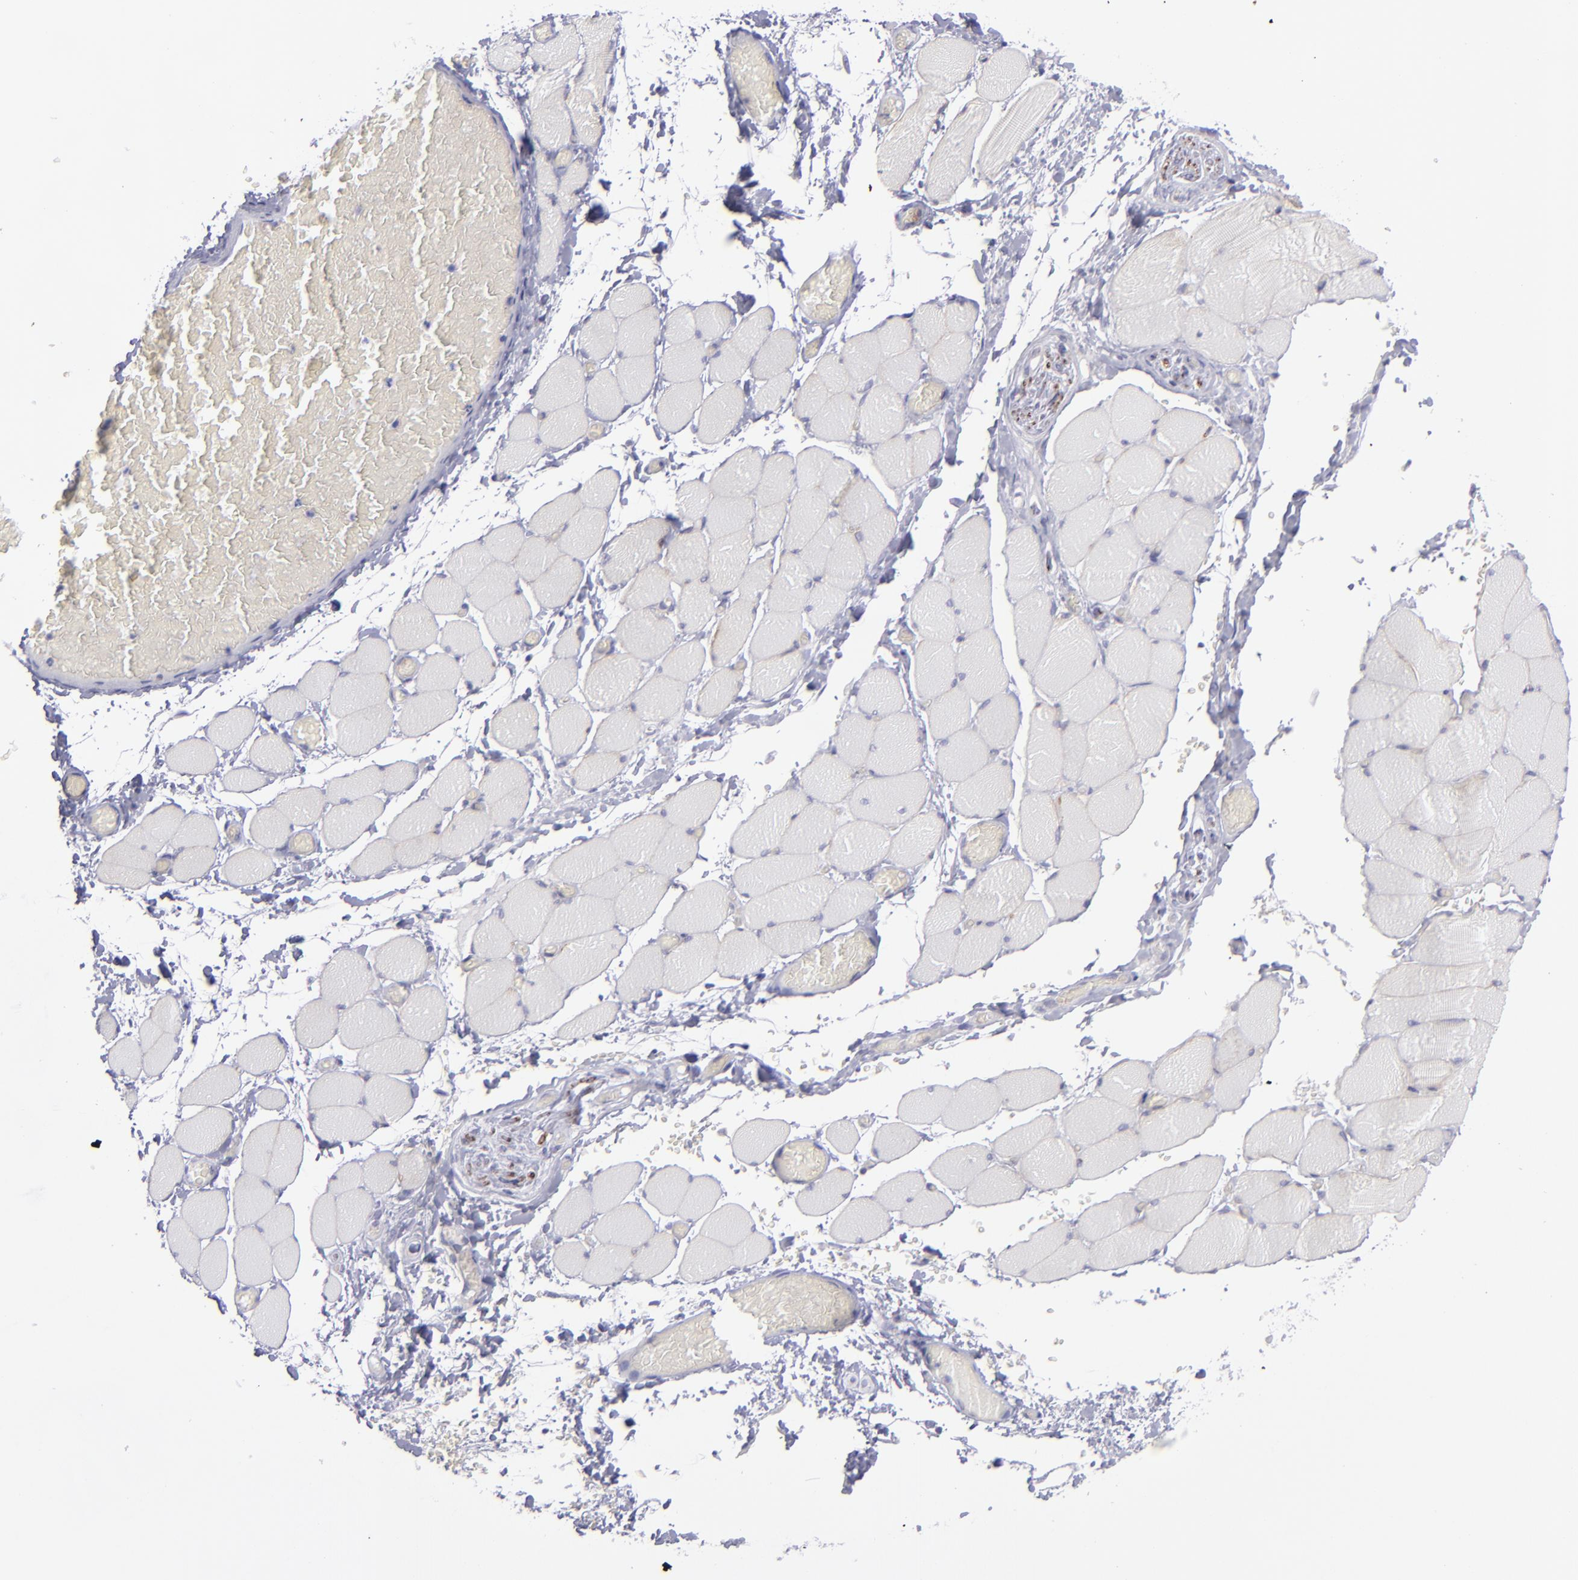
{"staining": {"intensity": "negative", "quantity": "none", "location": "none"}, "tissue": "skeletal muscle", "cell_type": "Myocytes", "image_type": "normal", "snomed": [{"axis": "morphology", "description": "Normal tissue, NOS"}, {"axis": "topography", "description": "Skeletal muscle"}, {"axis": "topography", "description": "Soft tissue"}], "caption": "This image is of benign skeletal muscle stained with immunohistochemistry to label a protein in brown with the nuclei are counter-stained blue. There is no expression in myocytes.", "gene": "BSG", "patient": {"sex": "female", "age": 58}}